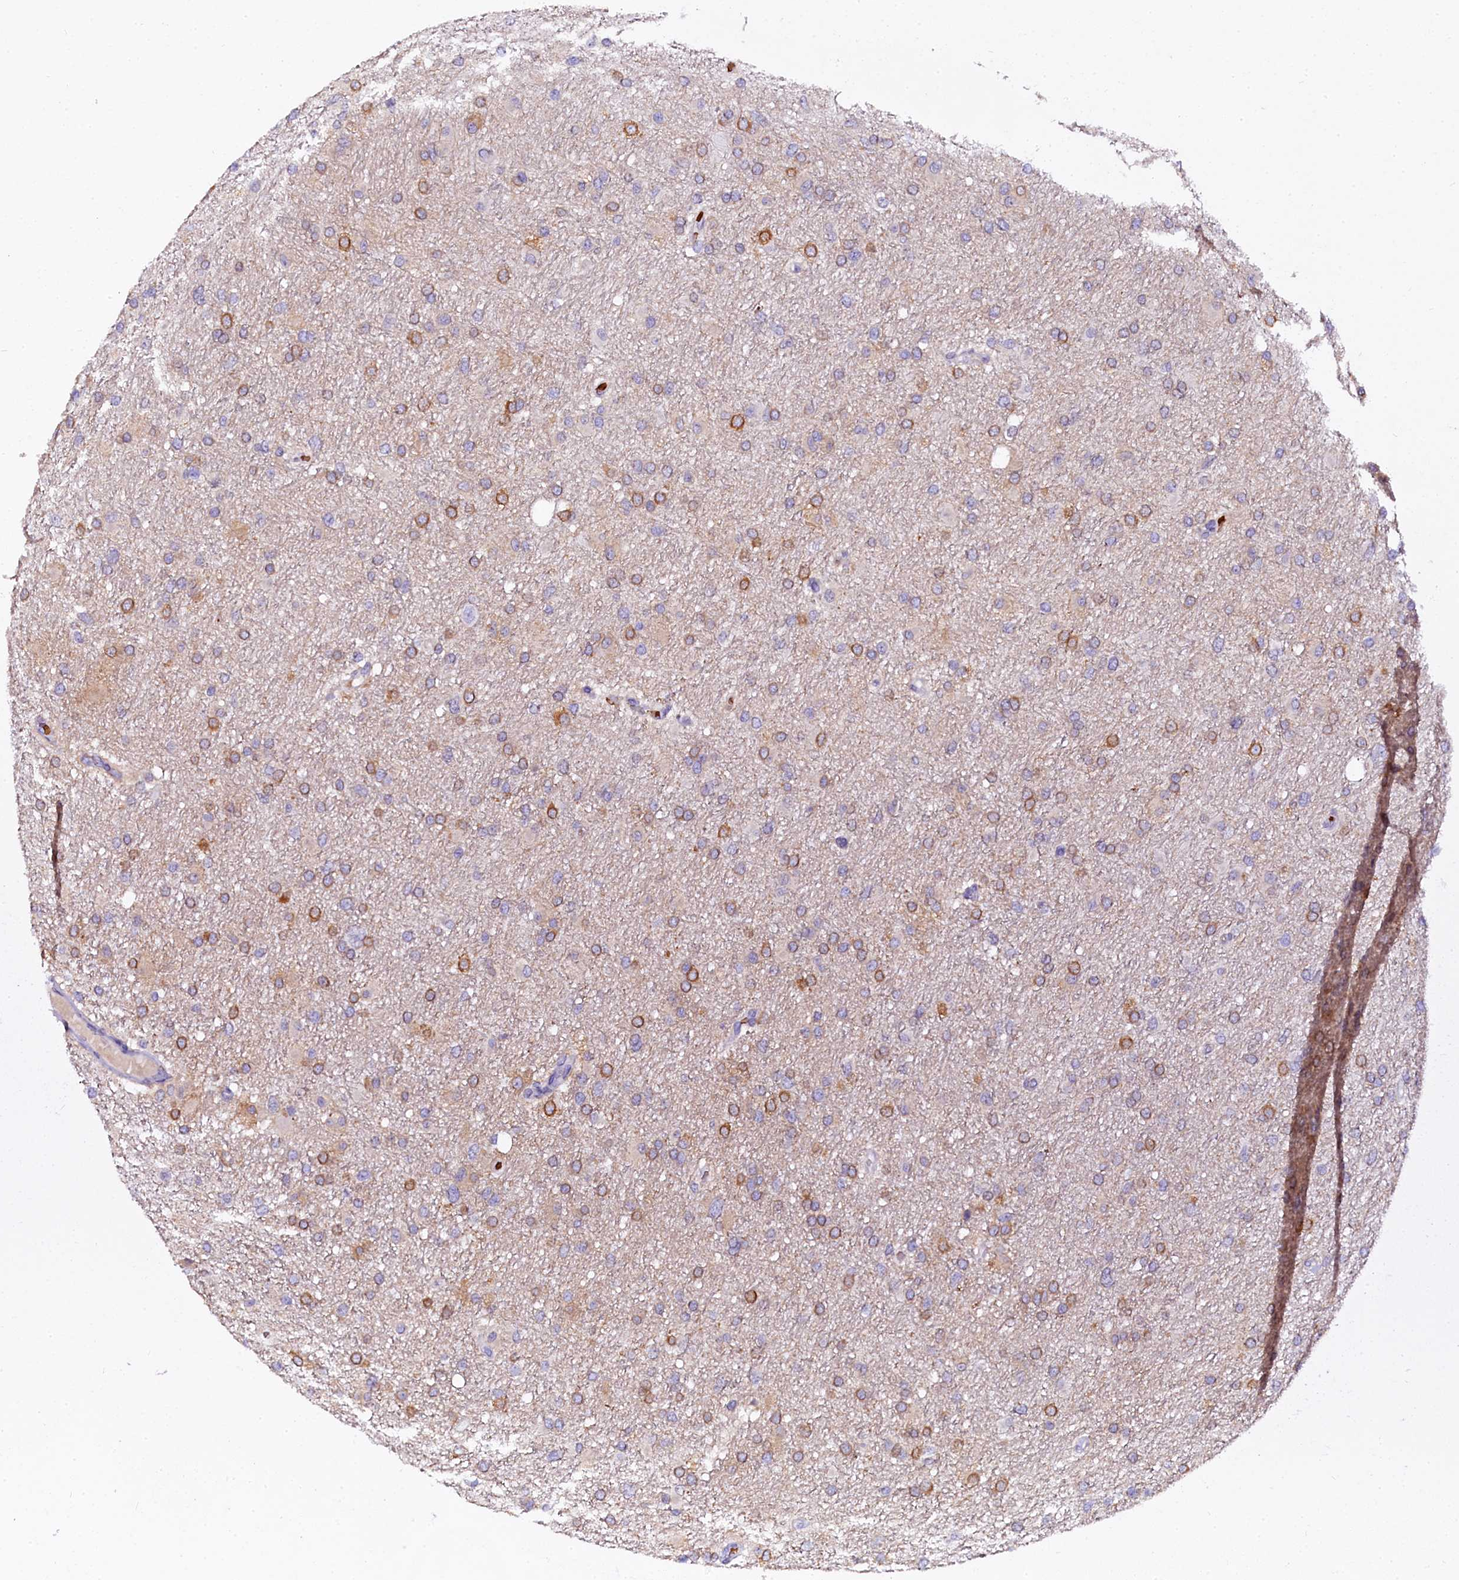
{"staining": {"intensity": "moderate", "quantity": "<25%", "location": "cytoplasmic/membranous"}, "tissue": "glioma", "cell_type": "Tumor cells", "image_type": "cancer", "snomed": [{"axis": "morphology", "description": "Glioma, malignant, High grade"}, {"axis": "topography", "description": "Cerebral cortex"}], "caption": "Immunohistochemistry (IHC) image of neoplastic tissue: malignant glioma (high-grade) stained using immunohistochemistry (IHC) exhibits low levels of moderate protein expression localized specifically in the cytoplasmic/membranous of tumor cells, appearing as a cytoplasmic/membranous brown color.", "gene": "CTDSPL2", "patient": {"sex": "female", "age": 36}}